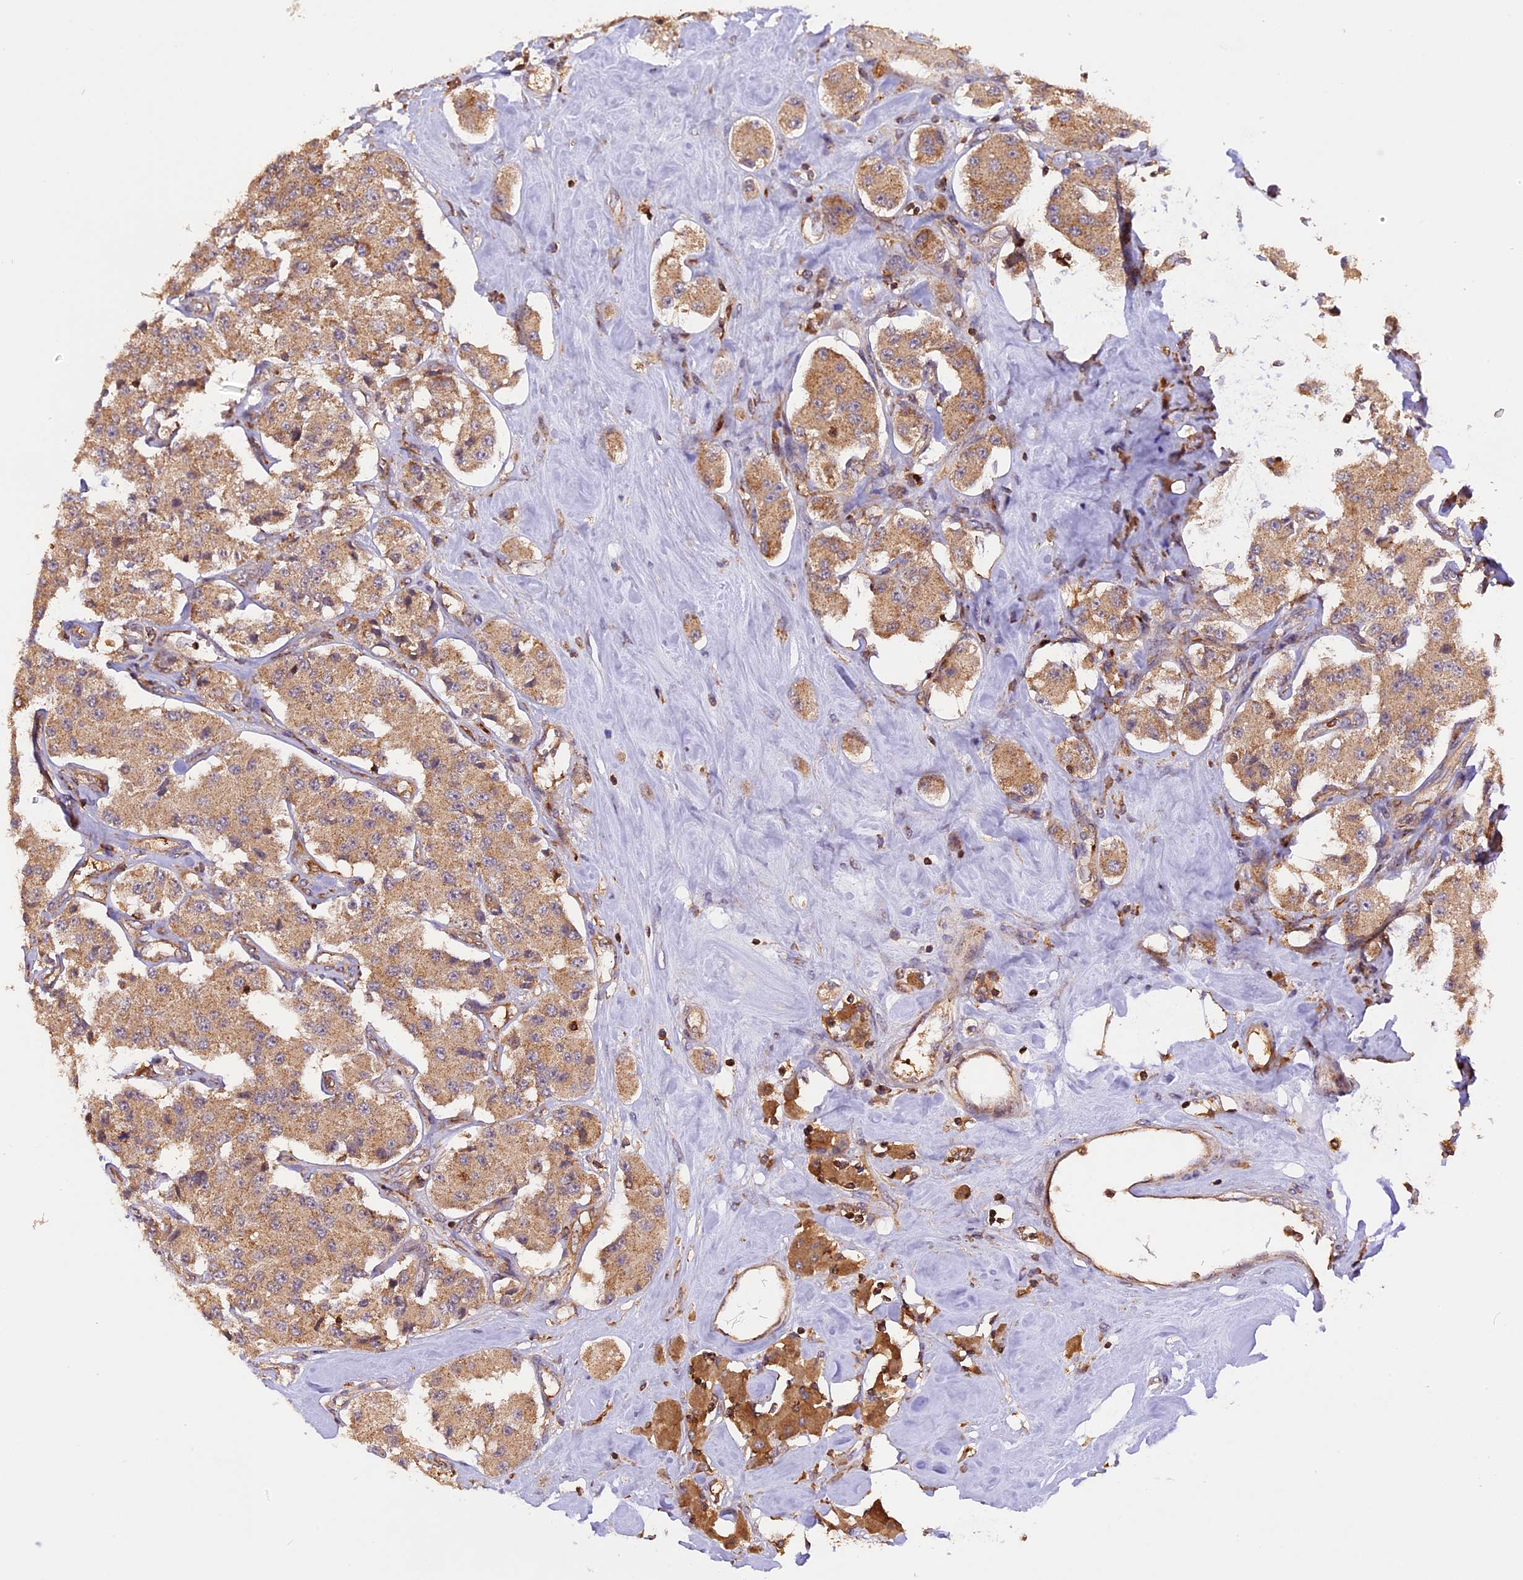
{"staining": {"intensity": "moderate", "quantity": ">75%", "location": "cytoplasmic/membranous"}, "tissue": "carcinoid", "cell_type": "Tumor cells", "image_type": "cancer", "snomed": [{"axis": "morphology", "description": "Carcinoid, malignant, NOS"}, {"axis": "topography", "description": "Pancreas"}], "caption": "Protein expression analysis of human carcinoid reveals moderate cytoplasmic/membranous expression in approximately >75% of tumor cells.", "gene": "PEX3", "patient": {"sex": "male", "age": 41}}